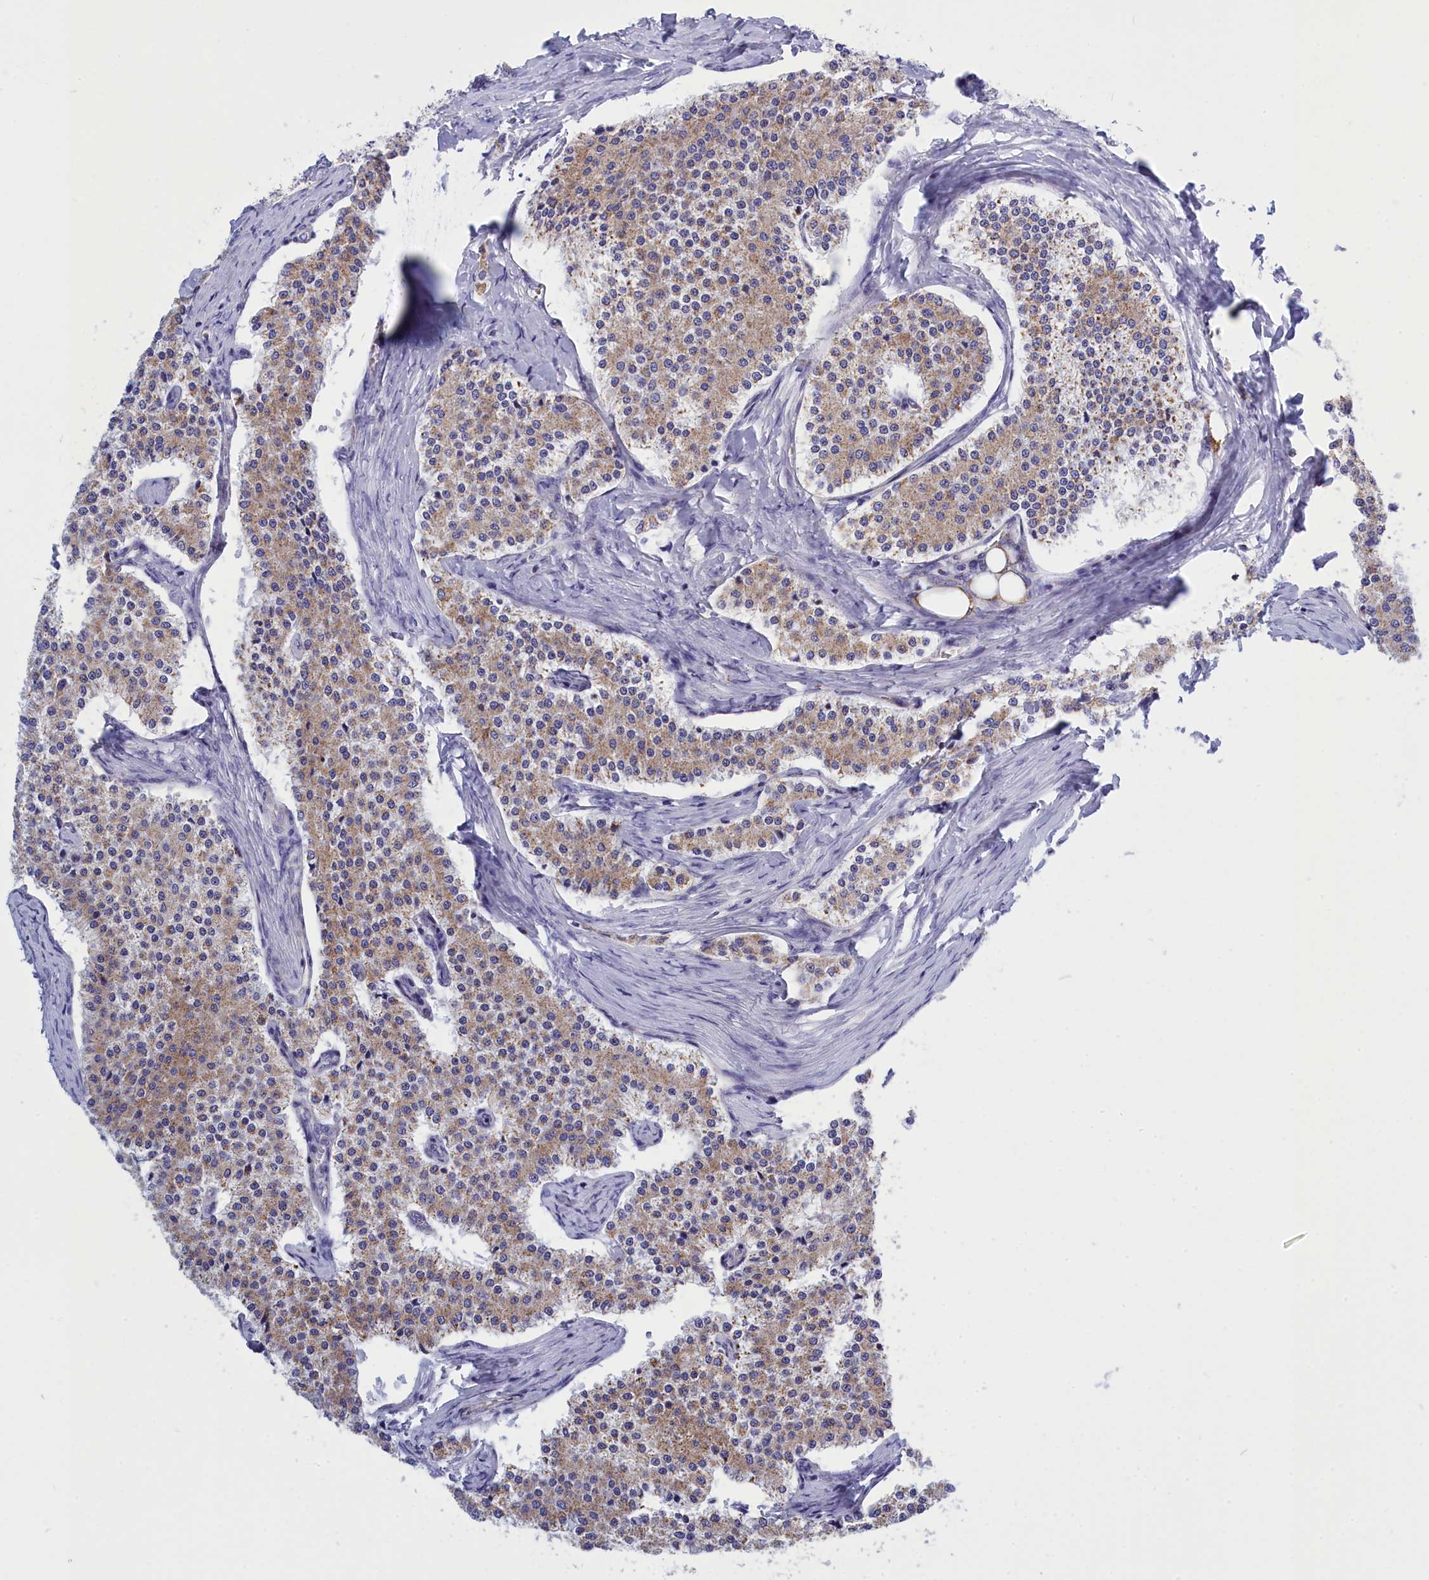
{"staining": {"intensity": "moderate", "quantity": ">75%", "location": "cytoplasmic/membranous"}, "tissue": "carcinoid", "cell_type": "Tumor cells", "image_type": "cancer", "snomed": [{"axis": "morphology", "description": "Carcinoid, malignant, NOS"}, {"axis": "topography", "description": "Colon"}], "caption": "Carcinoid stained for a protein (brown) exhibits moderate cytoplasmic/membranous positive expression in about >75% of tumor cells.", "gene": "CCRL2", "patient": {"sex": "female", "age": 52}}